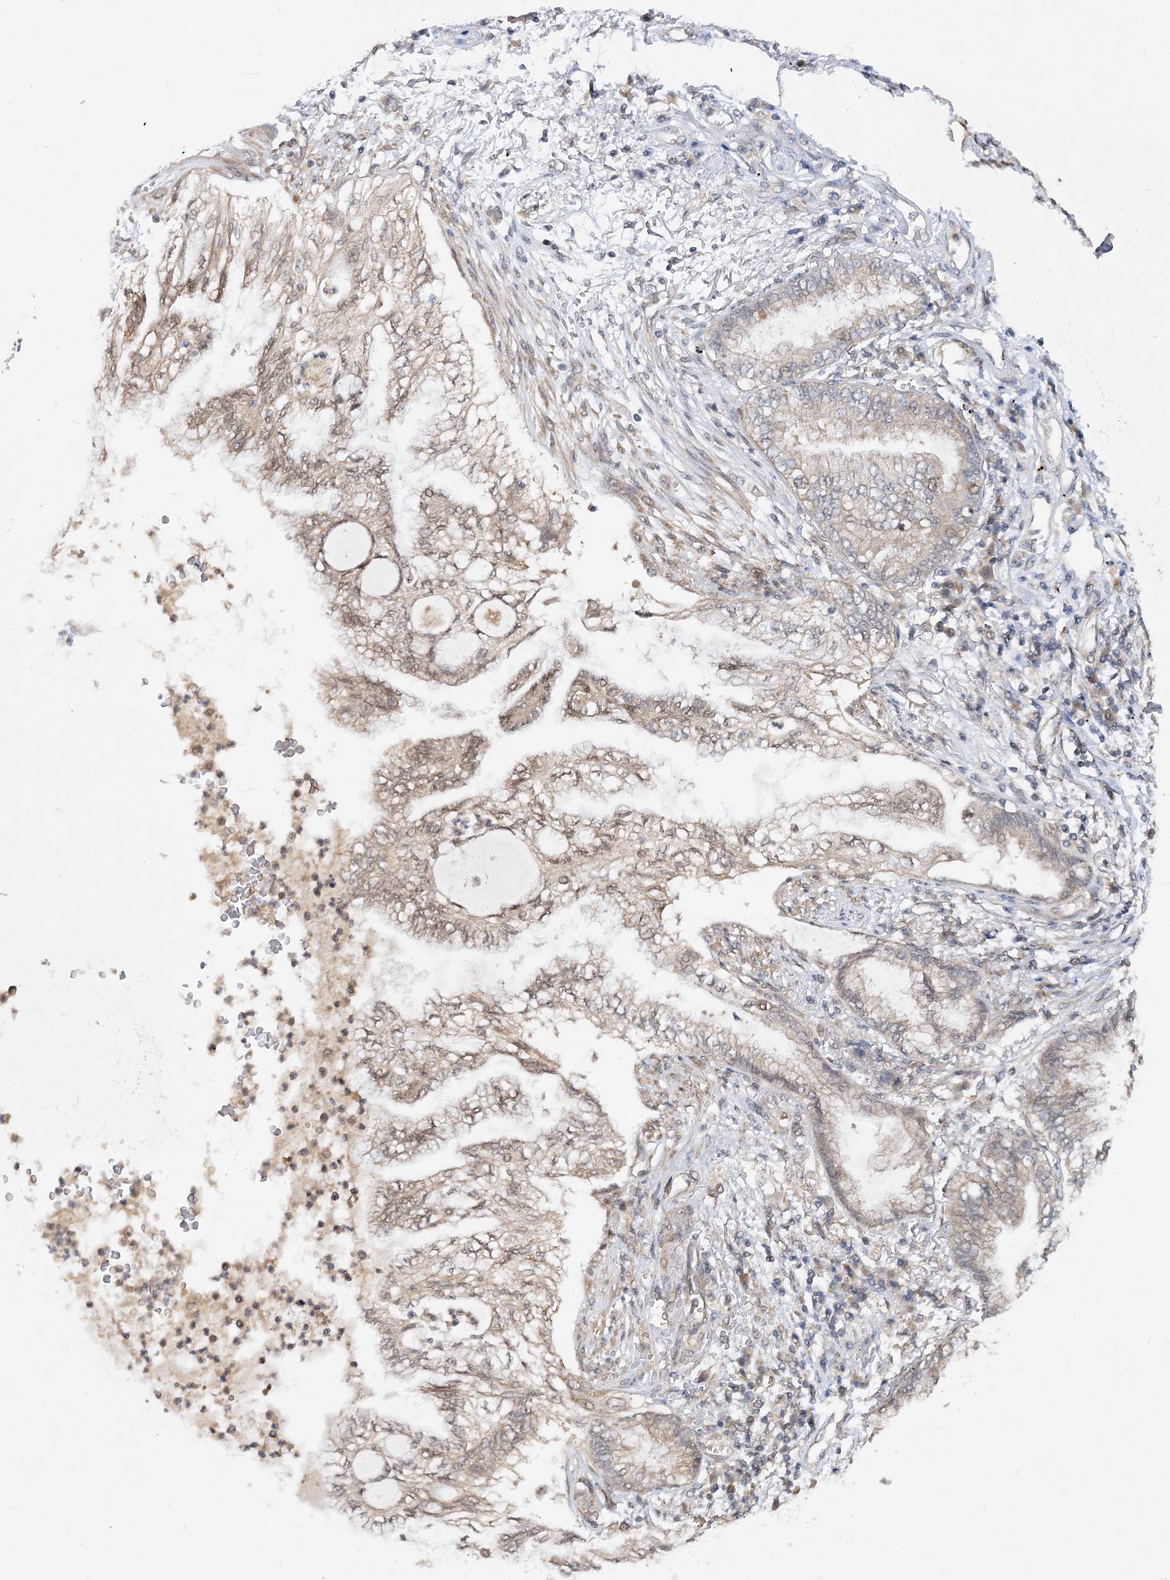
{"staining": {"intensity": "weak", "quantity": "25%-75%", "location": "nuclear"}, "tissue": "lung cancer", "cell_type": "Tumor cells", "image_type": "cancer", "snomed": [{"axis": "morphology", "description": "Adenocarcinoma, NOS"}, {"axis": "topography", "description": "Lung"}], "caption": "Immunohistochemistry of lung cancer (adenocarcinoma) demonstrates low levels of weak nuclear staining in about 25%-75% of tumor cells.", "gene": "MXI1", "patient": {"sex": "female", "age": 70}}